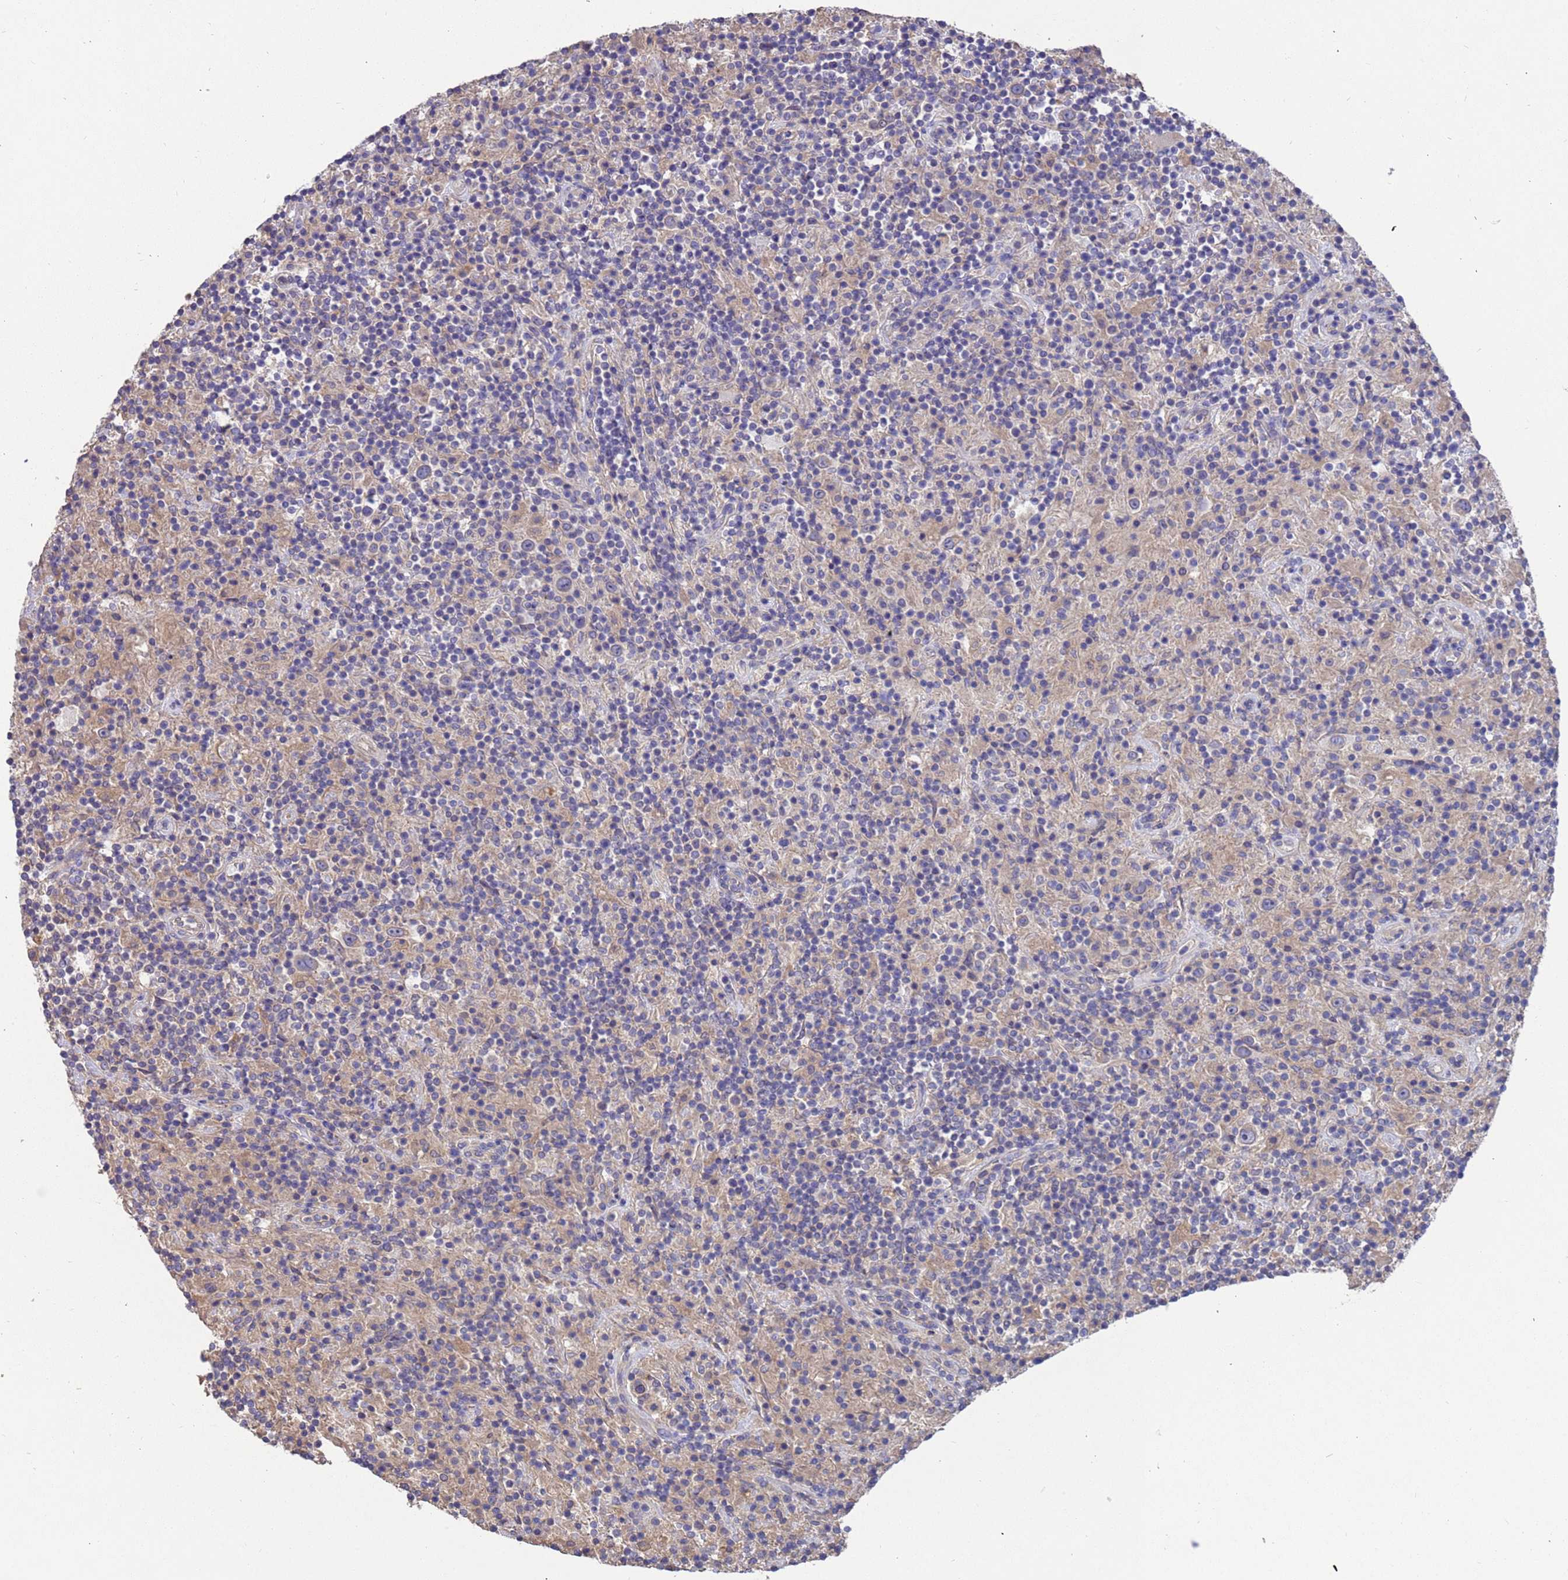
{"staining": {"intensity": "negative", "quantity": "none", "location": "none"}, "tissue": "lymphoma", "cell_type": "Tumor cells", "image_type": "cancer", "snomed": [{"axis": "morphology", "description": "Hodgkin's disease, NOS"}, {"axis": "topography", "description": "Lymph node"}], "caption": "Image shows no significant protein positivity in tumor cells of Hodgkin's disease.", "gene": "SRL", "patient": {"sex": "male", "age": 70}}